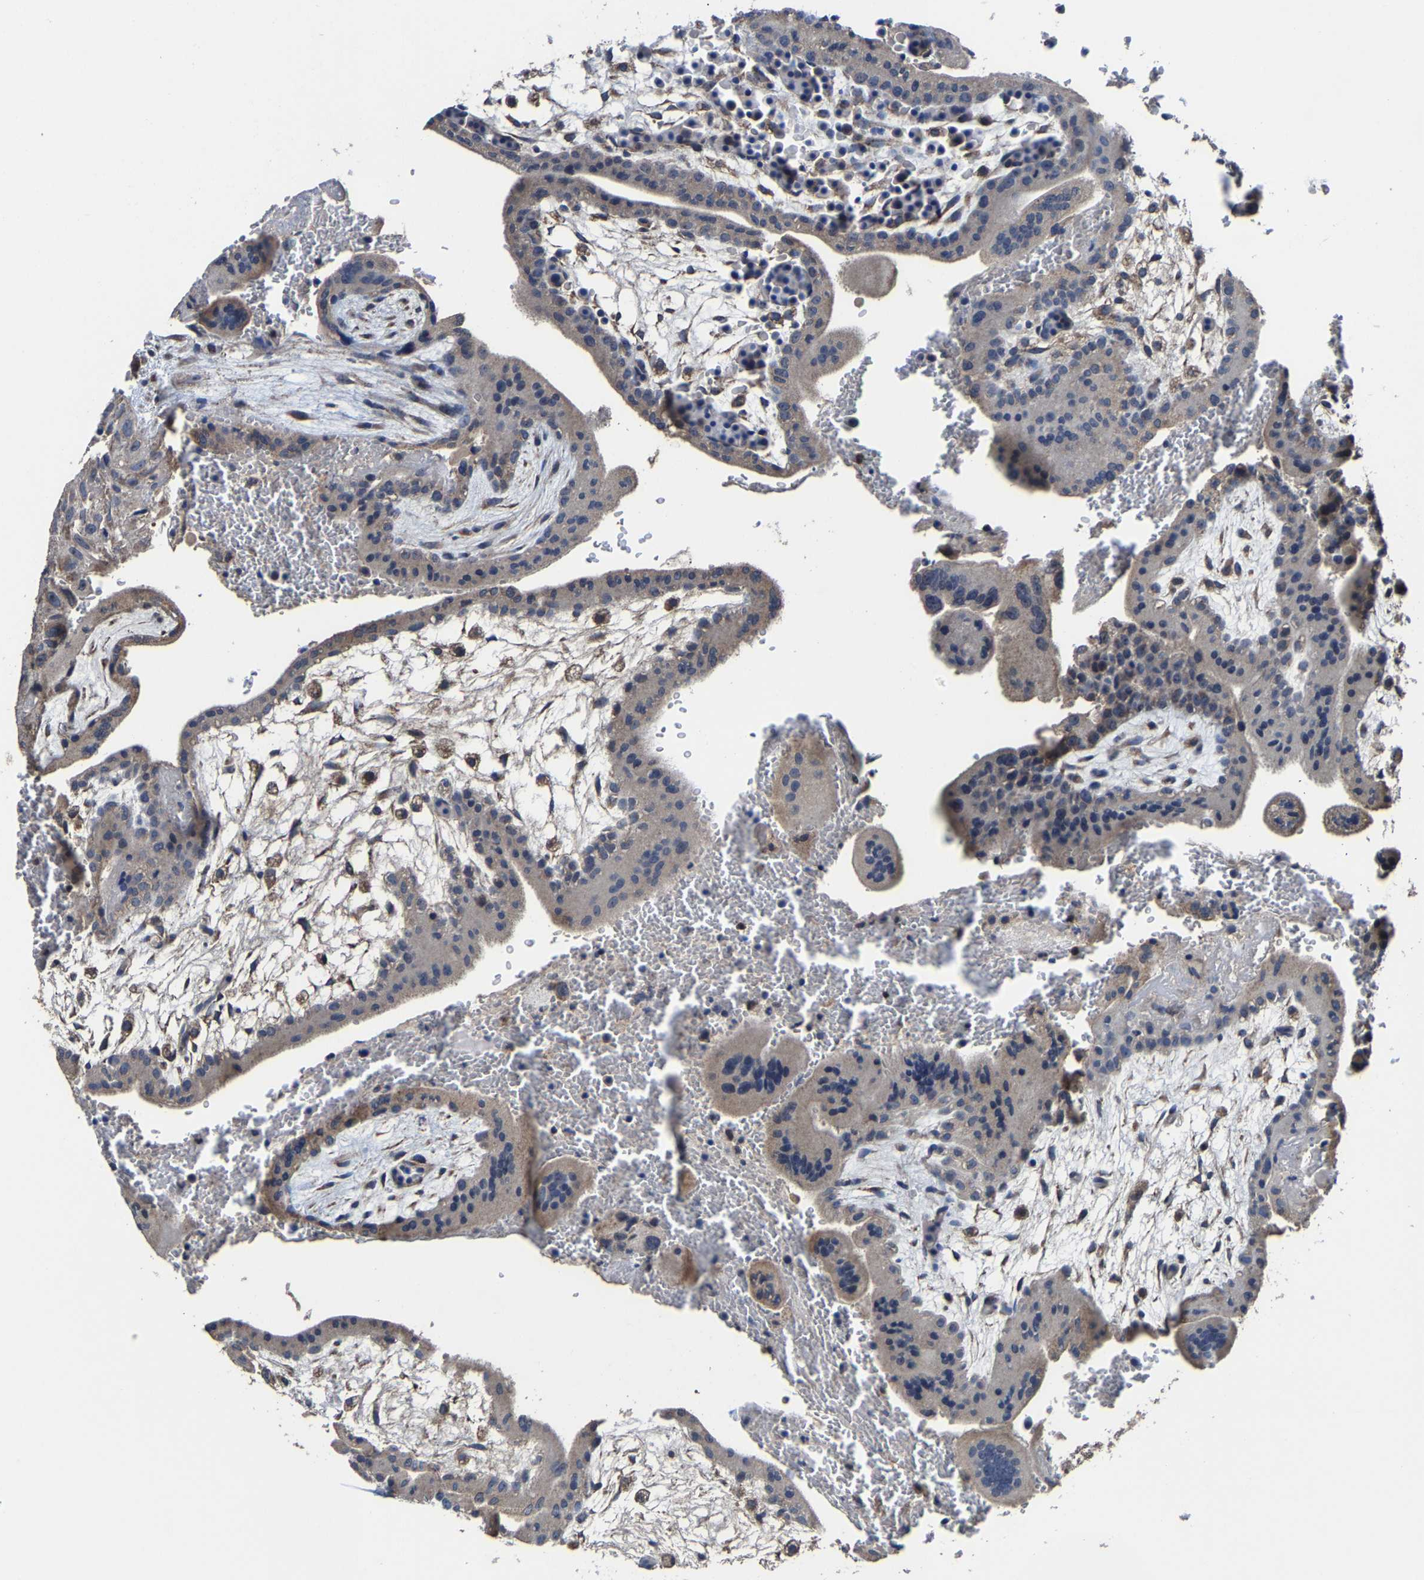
{"staining": {"intensity": "moderate", "quantity": "25%-75%", "location": "cytoplasmic/membranous"}, "tissue": "placenta", "cell_type": "Decidual cells", "image_type": "normal", "snomed": [{"axis": "morphology", "description": "Normal tissue, NOS"}, {"axis": "topography", "description": "Placenta"}], "caption": "Unremarkable placenta shows moderate cytoplasmic/membranous expression in about 25%-75% of decidual cells, visualized by immunohistochemistry.", "gene": "ZCCHC7", "patient": {"sex": "female", "age": 35}}